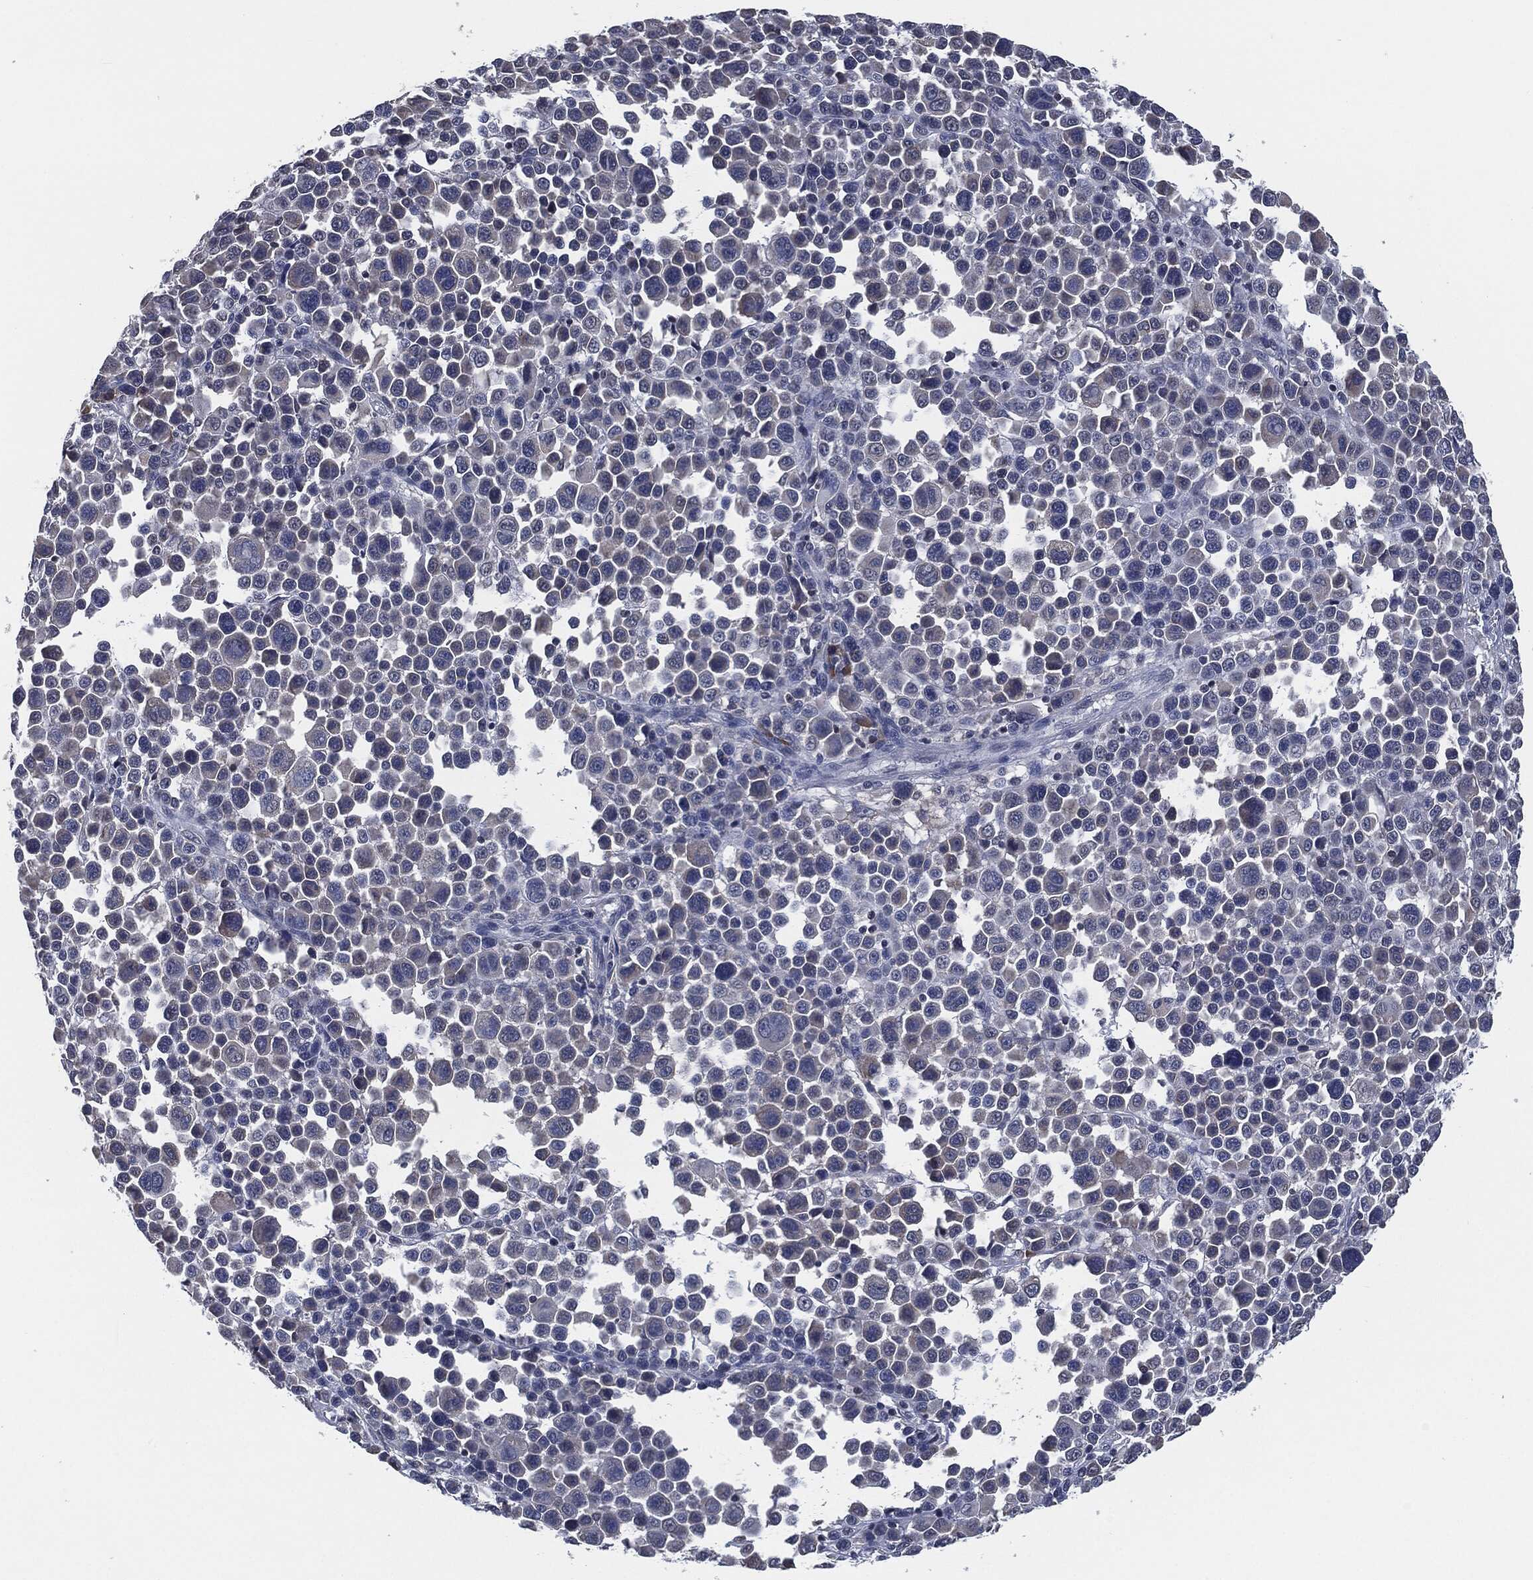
{"staining": {"intensity": "negative", "quantity": "none", "location": "none"}, "tissue": "melanoma", "cell_type": "Tumor cells", "image_type": "cancer", "snomed": [{"axis": "morphology", "description": "Malignant melanoma, NOS"}, {"axis": "topography", "description": "Skin"}], "caption": "The photomicrograph shows no staining of tumor cells in melanoma.", "gene": "IL2RG", "patient": {"sex": "female", "age": 57}}